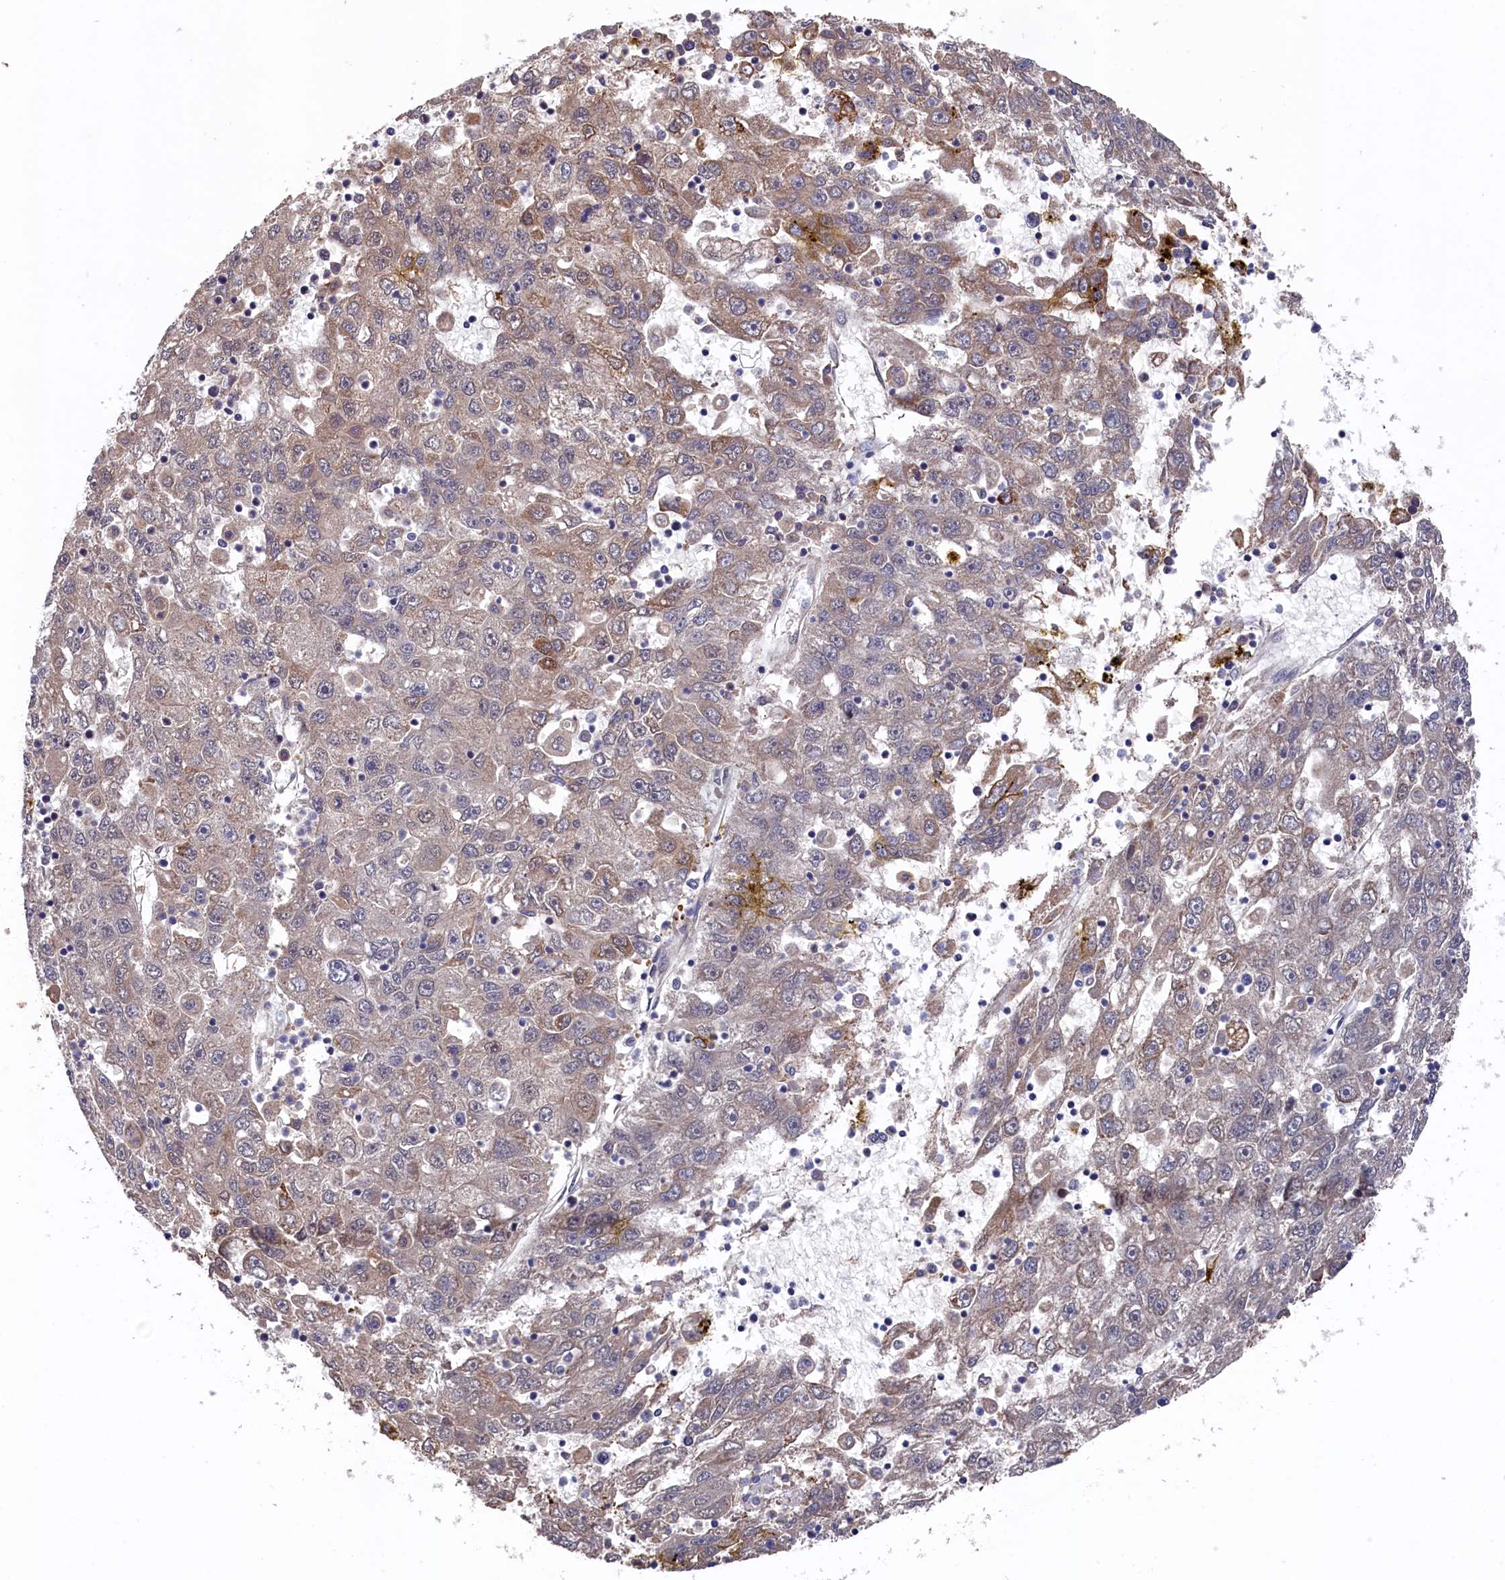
{"staining": {"intensity": "moderate", "quantity": "<25%", "location": "cytoplasmic/membranous"}, "tissue": "liver cancer", "cell_type": "Tumor cells", "image_type": "cancer", "snomed": [{"axis": "morphology", "description": "Carcinoma, Hepatocellular, NOS"}, {"axis": "topography", "description": "Liver"}], "caption": "There is low levels of moderate cytoplasmic/membranous staining in tumor cells of liver cancer, as demonstrated by immunohistochemical staining (brown color).", "gene": "SLC12A4", "patient": {"sex": "male", "age": 49}}